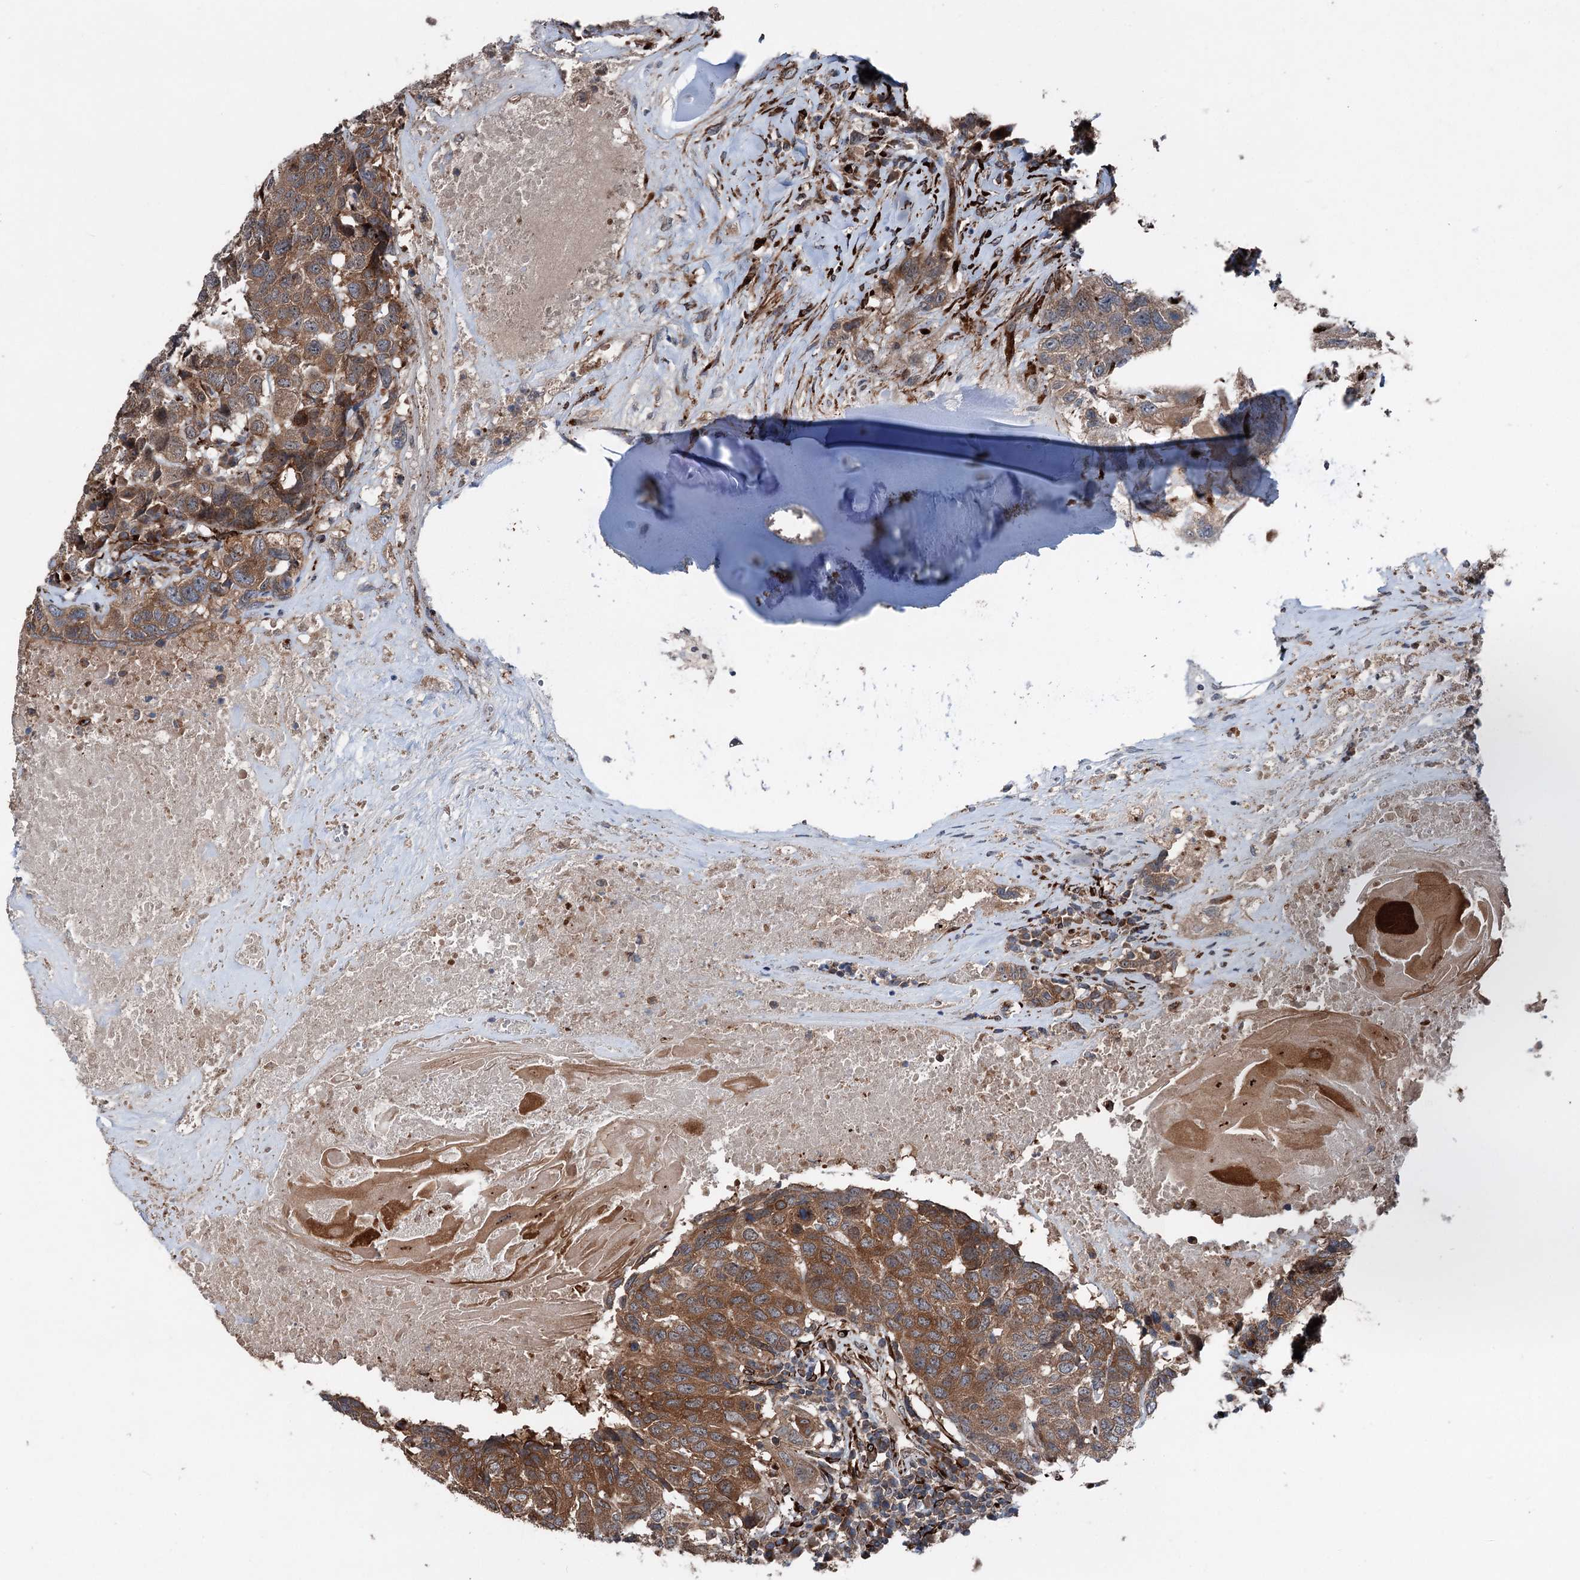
{"staining": {"intensity": "strong", "quantity": ">75%", "location": "cytoplasmic/membranous"}, "tissue": "head and neck cancer", "cell_type": "Tumor cells", "image_type": "cancer", "snomed": [{"axis": "morphology", "description": "Squamous cell carcinoma, NOS"}, {"axis": "topography", "description": "Head-Neck"}], "caption": "About >75% of tumor cells in human head and neck cancer demonstrate strong cytoplasmic/membranous protein expression as visualized by brown immunohistochemical staining.", "gene": "DDIAS", "patient": {"sex": "male", "age": 66}}